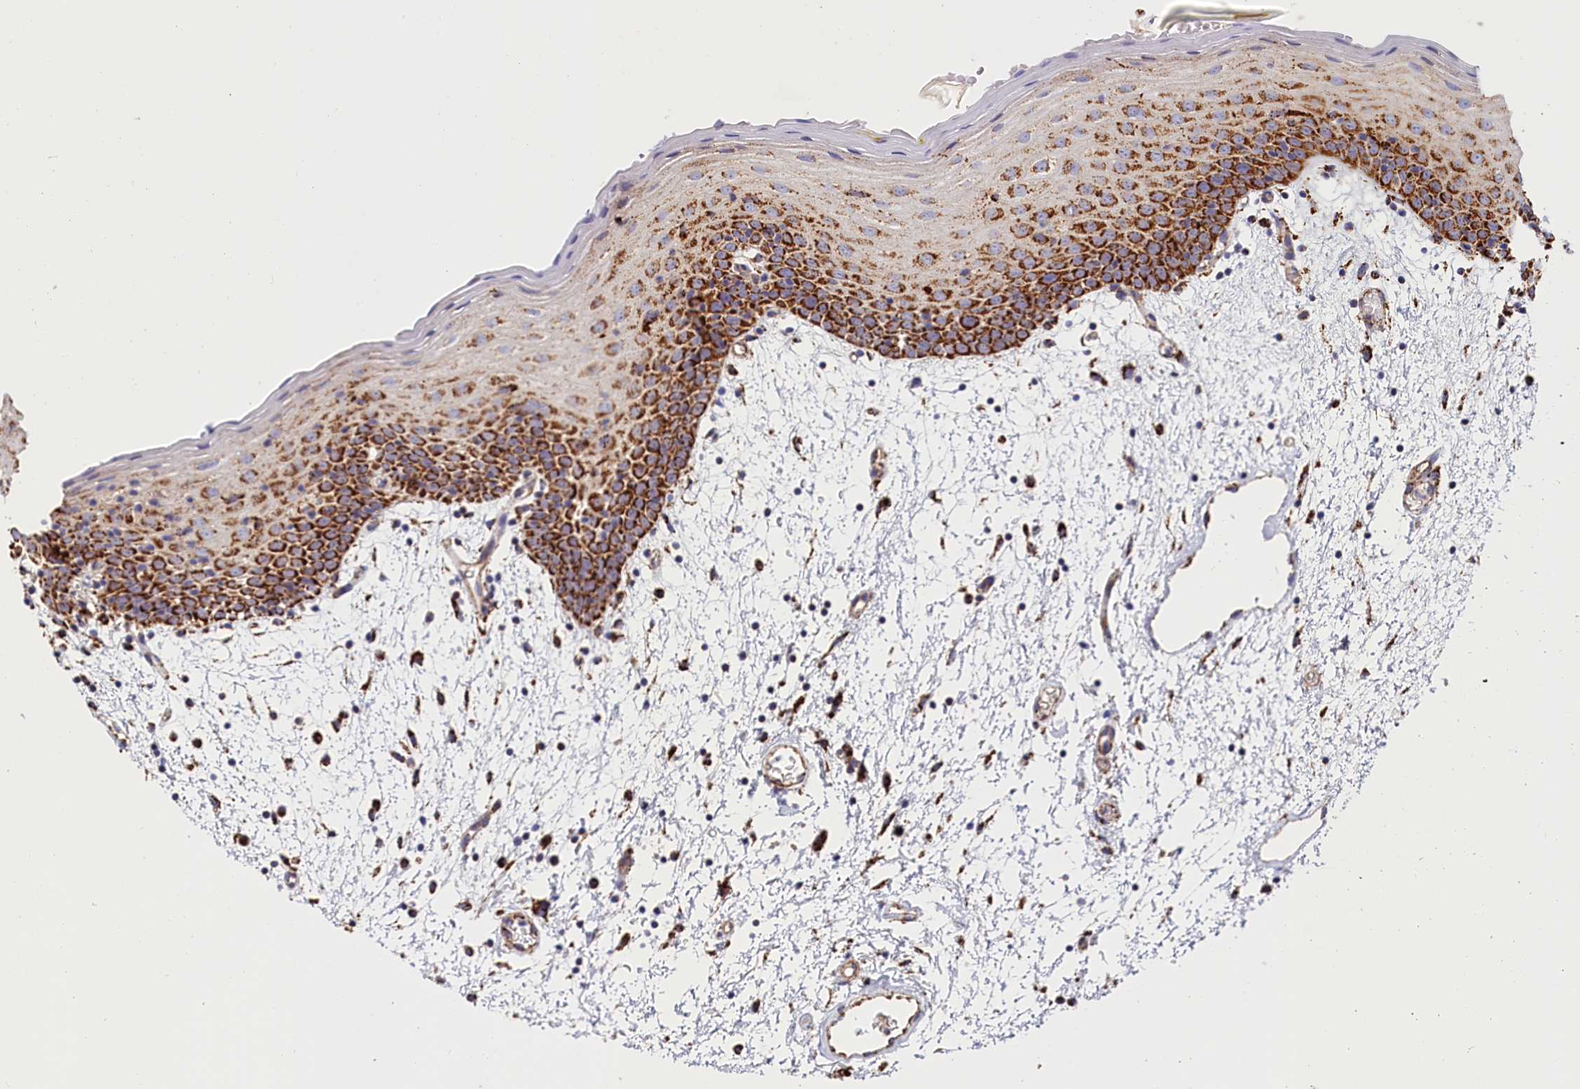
{"staining": {"intensity": "strong", "quantity": ">75%", "location": "cytoplasmic/membranous"}, "tissue": "oral mucosa", "cell_type": "Squamous epithelial cells", "image_type": "normal", "snomed": [{"axis": "morphology", "description": "Normal tissue, NOS"}, {"axis": "topography", "description": "Skeletal muscle"}, {"axis": "topography", "description": "Oral tissue"}, {"axis": "topography", "description": "Salivary gland"}, {"axis": "topography", "description": "Peripheral nerve tissue"}], "caption": "Benign oral mucosa was stained to show a protein in brown. There is high levels of strong cytoplasmic/membranous expression in approximately >75% of squamous epithelial cells. (DAB IHC, brown staining for protein, blue staining for nuclei).", "gene": "AKTIP", "patient": {"sex": "male", "age": 54}}